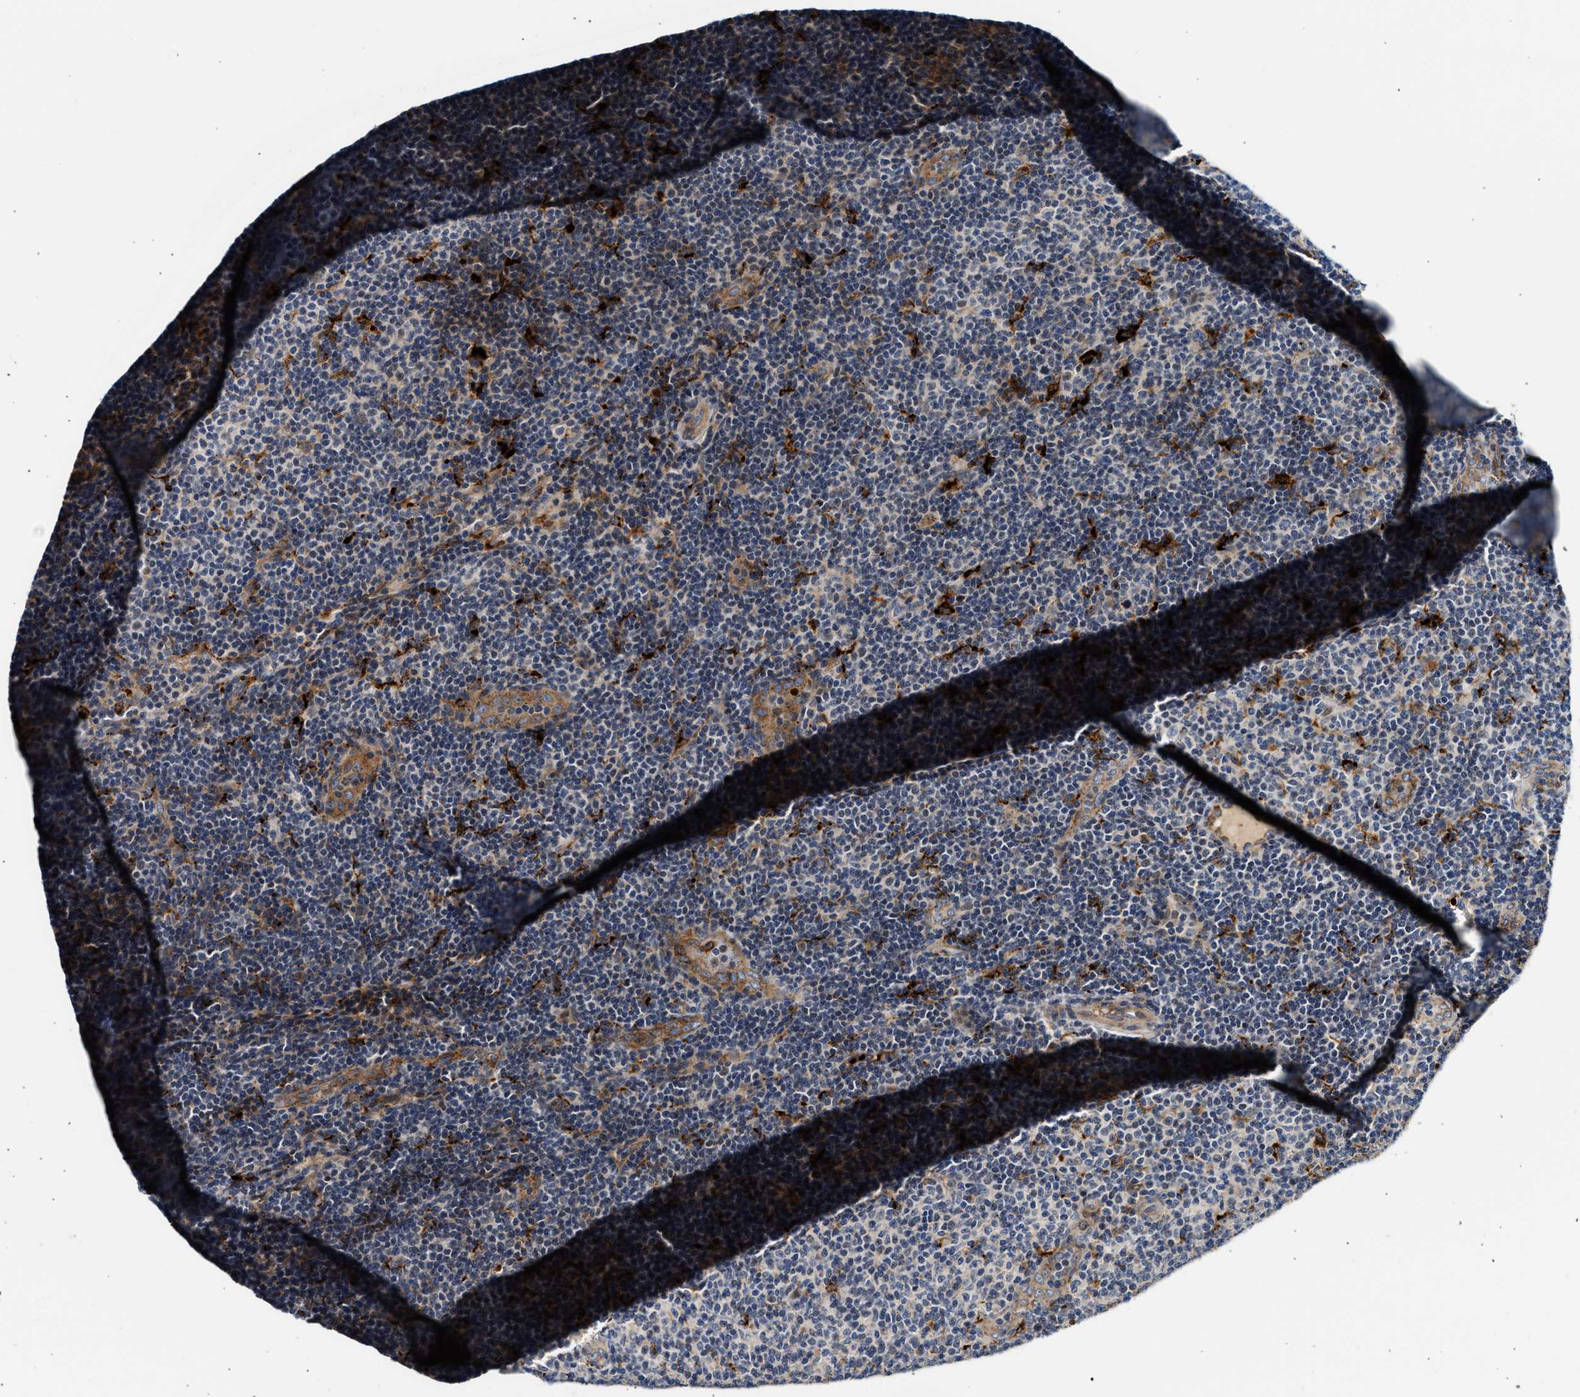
{"staining": {"intensity": "negative", "quantity": "none", "location": "none"}, "tissue": "lymphoma", "cell_type": "Tumor cells", "image_type": "cancer", "snomed": [{"axis": "morphology", "description": "Malignant lymphoma, non-Hodgkin's type, Low grade"}, {"axis": "topography", "description": "Lymph node"}], "caption": "IHC photomicrograph of neoplastic tissue: lymphoma stained with DAB (3,3'-diaminobenzidine) displays no significant protein positivity in tumor cells.", "gene": "PLD3", "patient": {"sex": "male", "age": 83}}